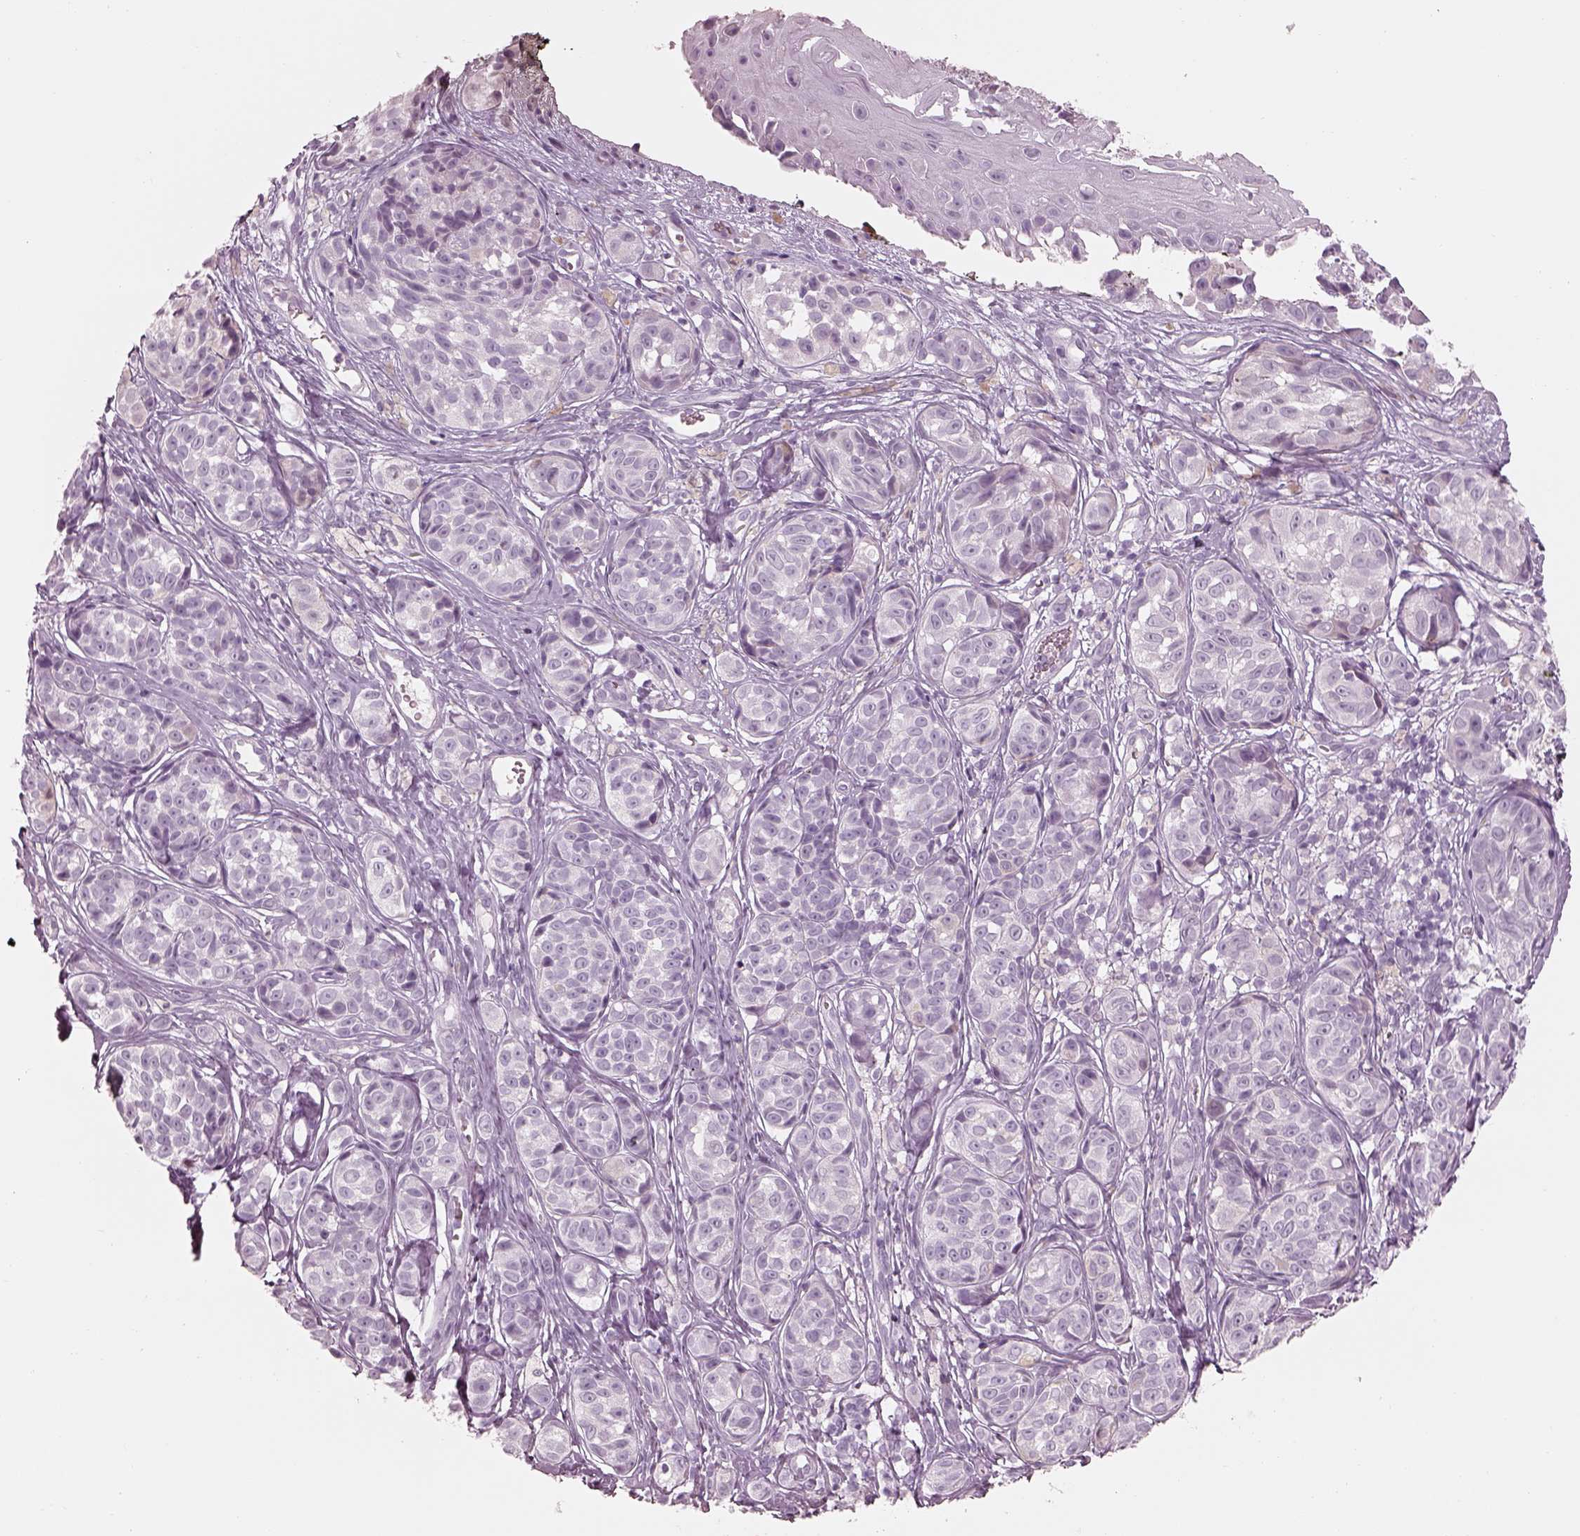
{"staining": {"intensity": "negative", "quantity": "none", "location": "none"}, "tissue": "melanoma", "cell_type": "Tumor cells", "image_type": "cancer", "snomed": [{"axis": "morphology", "description": "Malignant melanoma, NOS"}, {"axis": "topography", "description": "Skin"}], "caption": "Immunohistochemical staining of melanoma reveals no significant staining in tumor cells.", "gene": "RSPH9", "patient": {"sex": "male", "age": 48}}